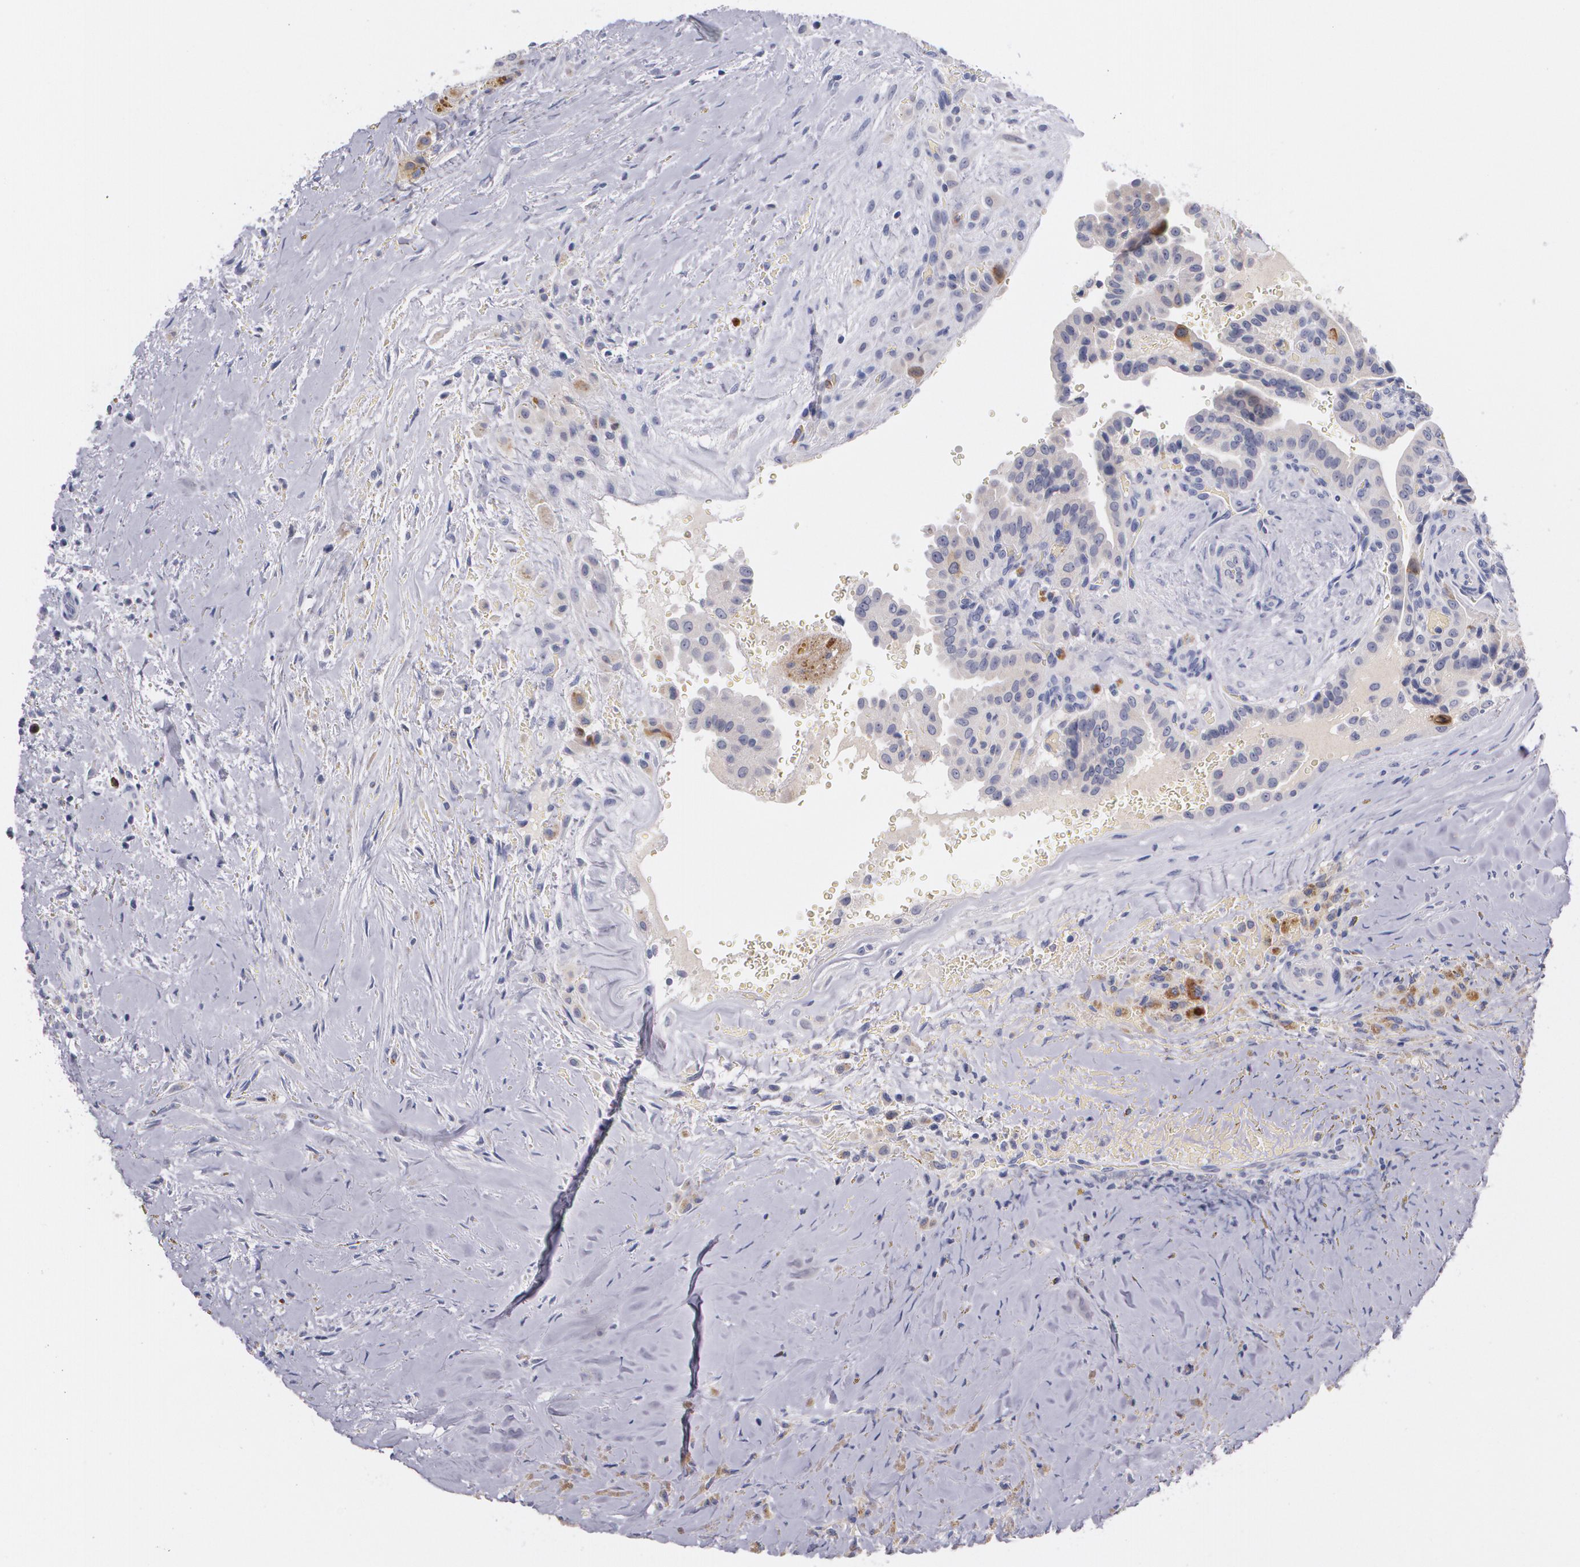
{"staining": {"intensity": "moderate", "quantity": "<25%", "location": "cytoplasmic/membranous"}, "tissue": "thyroid cancer", "cell_type": "Tumor cells", "image_type": "cancer", "snomed": [{"axis": "morphology", "description": "Papillary adenocarcinoma, NOS"}, {"axis": "topography", "description": "Thyroid gland"}], "caption": "A low amount of moderate cytoplasmic/membranous positivity is identified in about <25% of tumor cells in thyroid cancer (papillary adenocarcinoma) tissue.", "gene": "HMMR", "patient": {"sex": "male", "age": 87}}